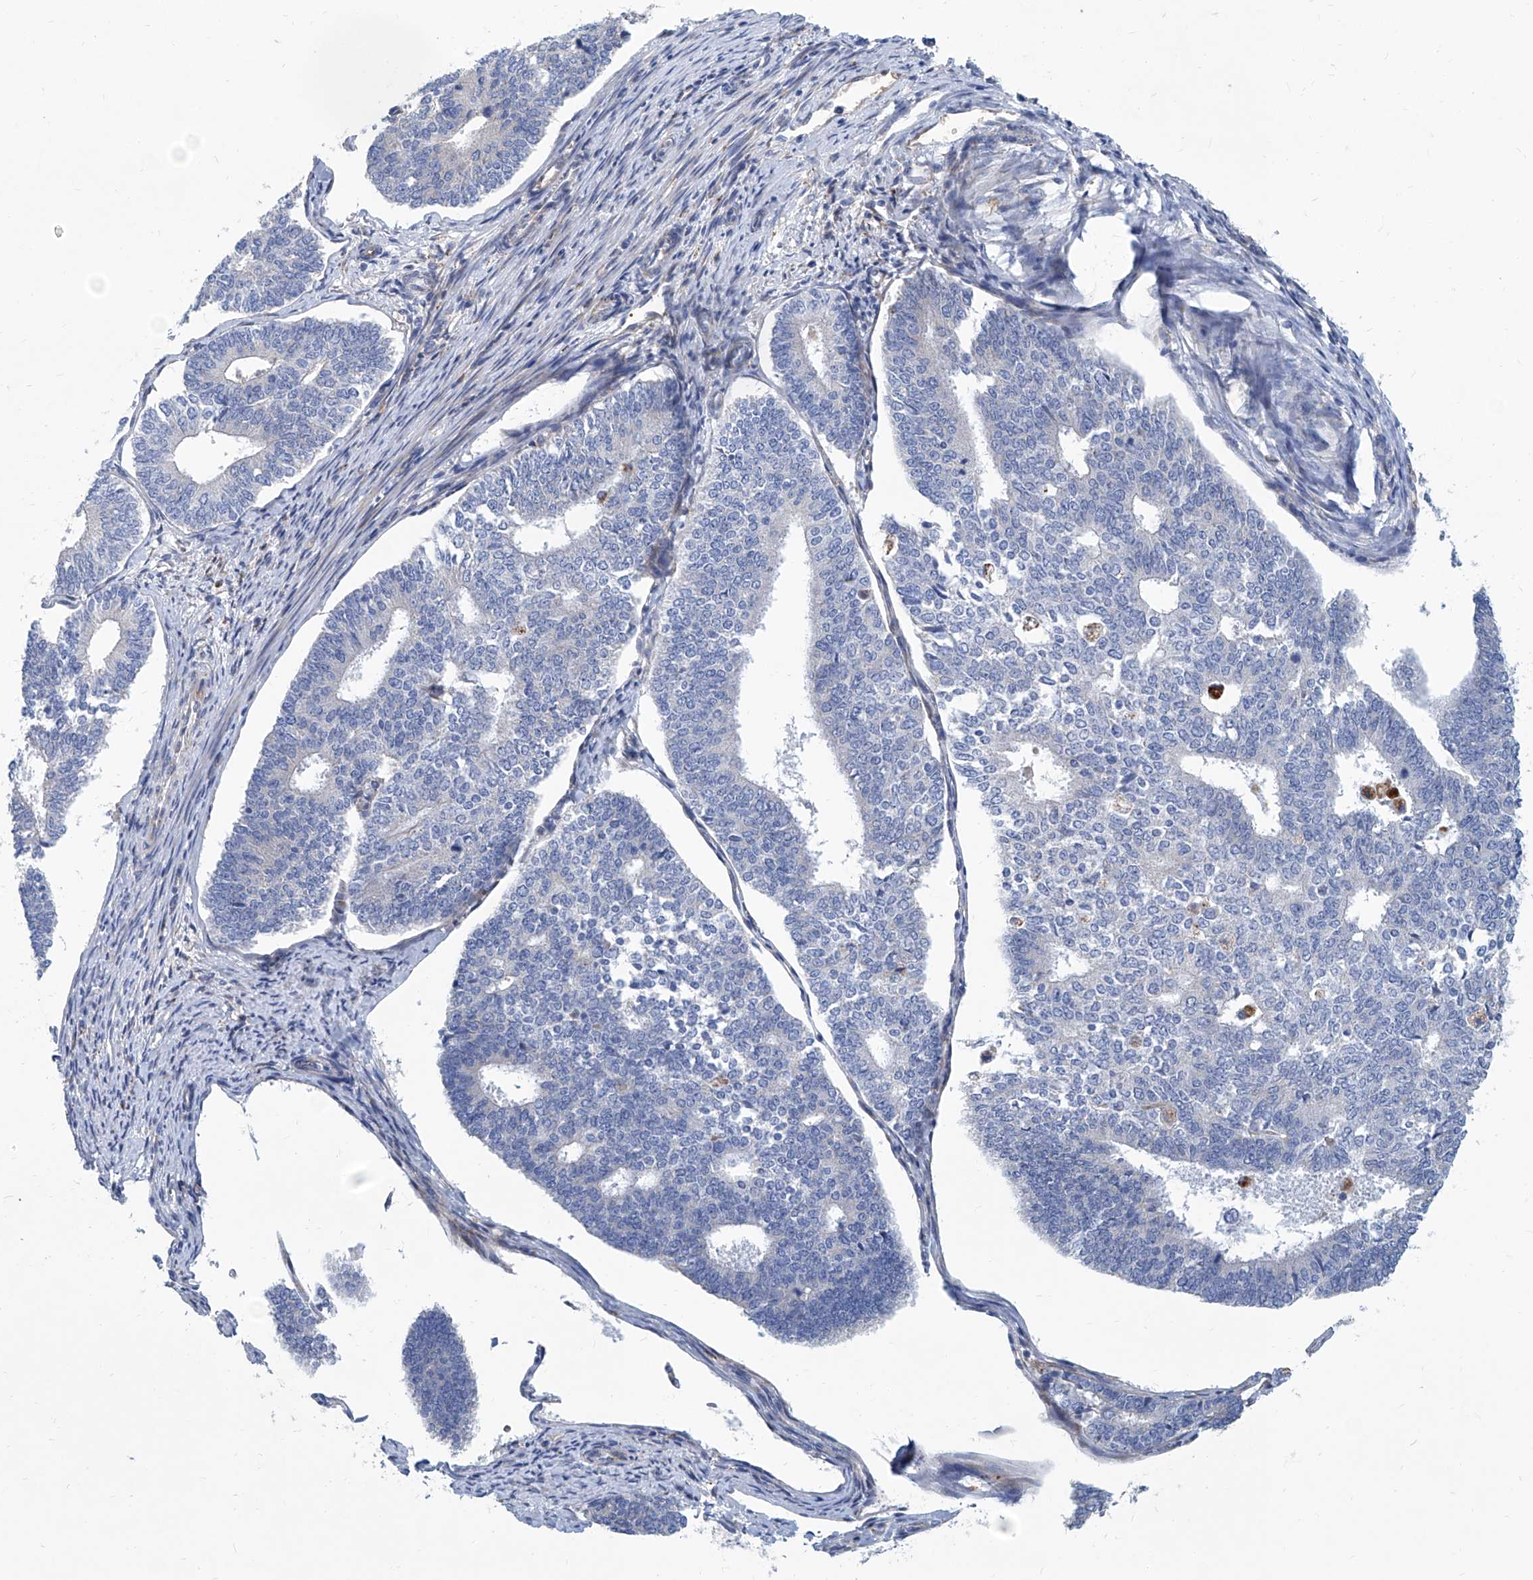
{"staining": {"intensity": "negative", "quantity": "none", "location": "none"}, "tissue": "endometrial cancer", "cell_type": "Tumor cells", "image_type": "cancer", "snomed": [{"axis": "morphology", "description": "Adenocarcinoma, NOS"}, {"axis": "topography", "description": "Endometrium"}], "caption": "A high-resolution histopathology image shows IHC staining of endometrial cancer, which demonstrates no significant expression in tumor cells.", "gene": "FPR2", "patient": {"sex": "female", "age": 70}}